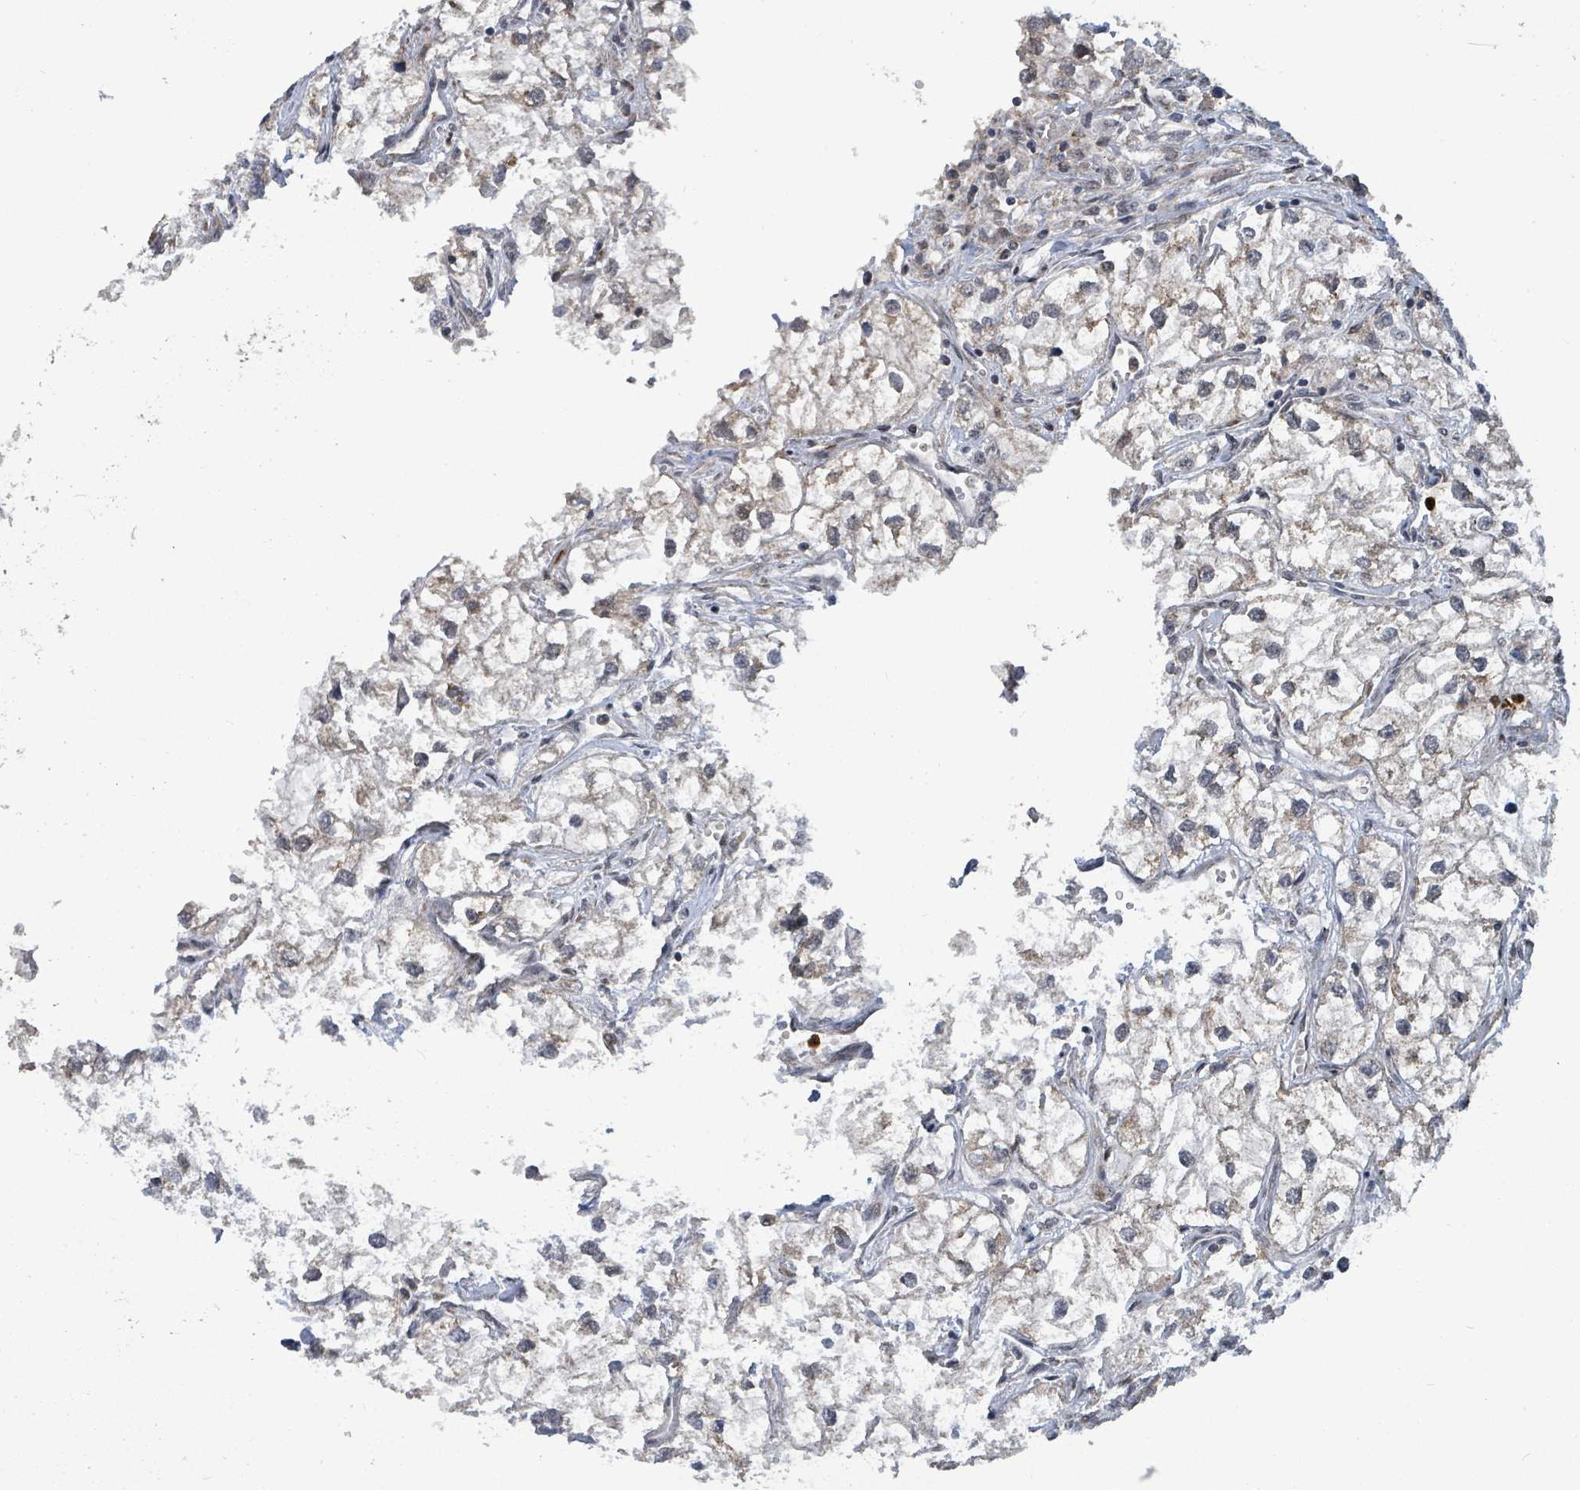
{"staining": {"intensity": "moderate", "quantity": "25%-75%", "location": "cytoplasmic/membranous,nuclear"}, "tissue": "renal cancer", "cell_type": "Tumor cells", "image_type": "cancer", "snomed": [{"axis": "morphology", "description": "Adenocarcinoma, NOS"}, {"axis": "topography", "description": "Kidney"}], "caption": "Immunohistochemistry image of neoplastic tissue: human renal cancer (adenocarcinoma) stained using immunohistochemistry (IHC) reveals medium levels of moderate protein expression localized specifically in the cytoplasmic/membranous and nuclear of tumor cells, appearing as a cytoplasmic/membranous and nuclear brown color.", "gene": "COQ6", "patient": {"sex": "male", "age": 59}}